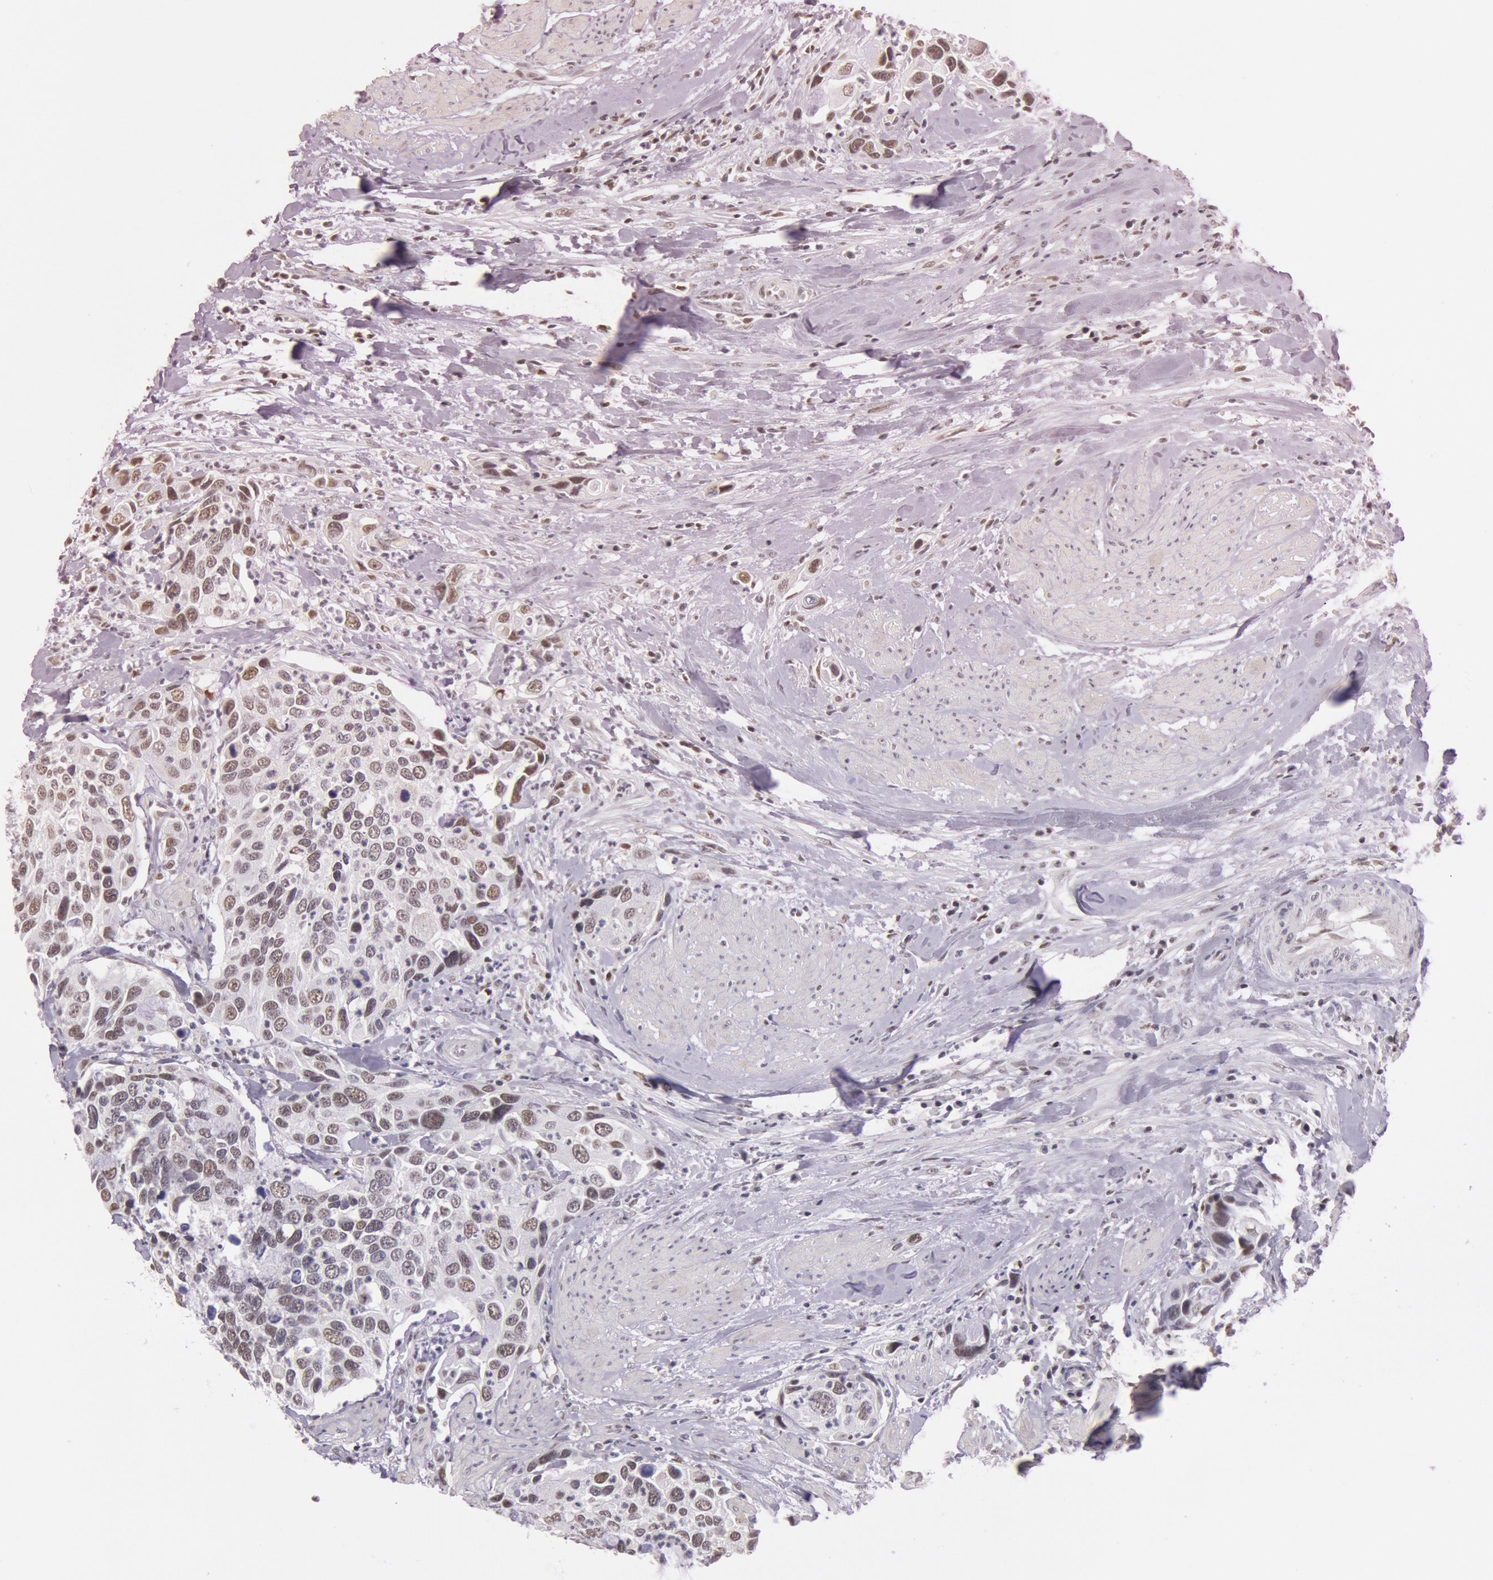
{"staining": {"intensity": "weak", "quantity": "<25%", "location": "nuclear"}, "tissue": "urothelial cancer", "cell_type": "Tumor cells", "image_type": "cancer", "snomed": [{"axis": "morphology", "description": "Urothelial carcinoma, High grade"}, {"axis": "topography", "description": "Urinary bladder"}], "caption": "Tumor cells show no significant protein positivity in urothelial cancer.", "gene": "TASL", "patient": {"sex": "male", "age": 66}}